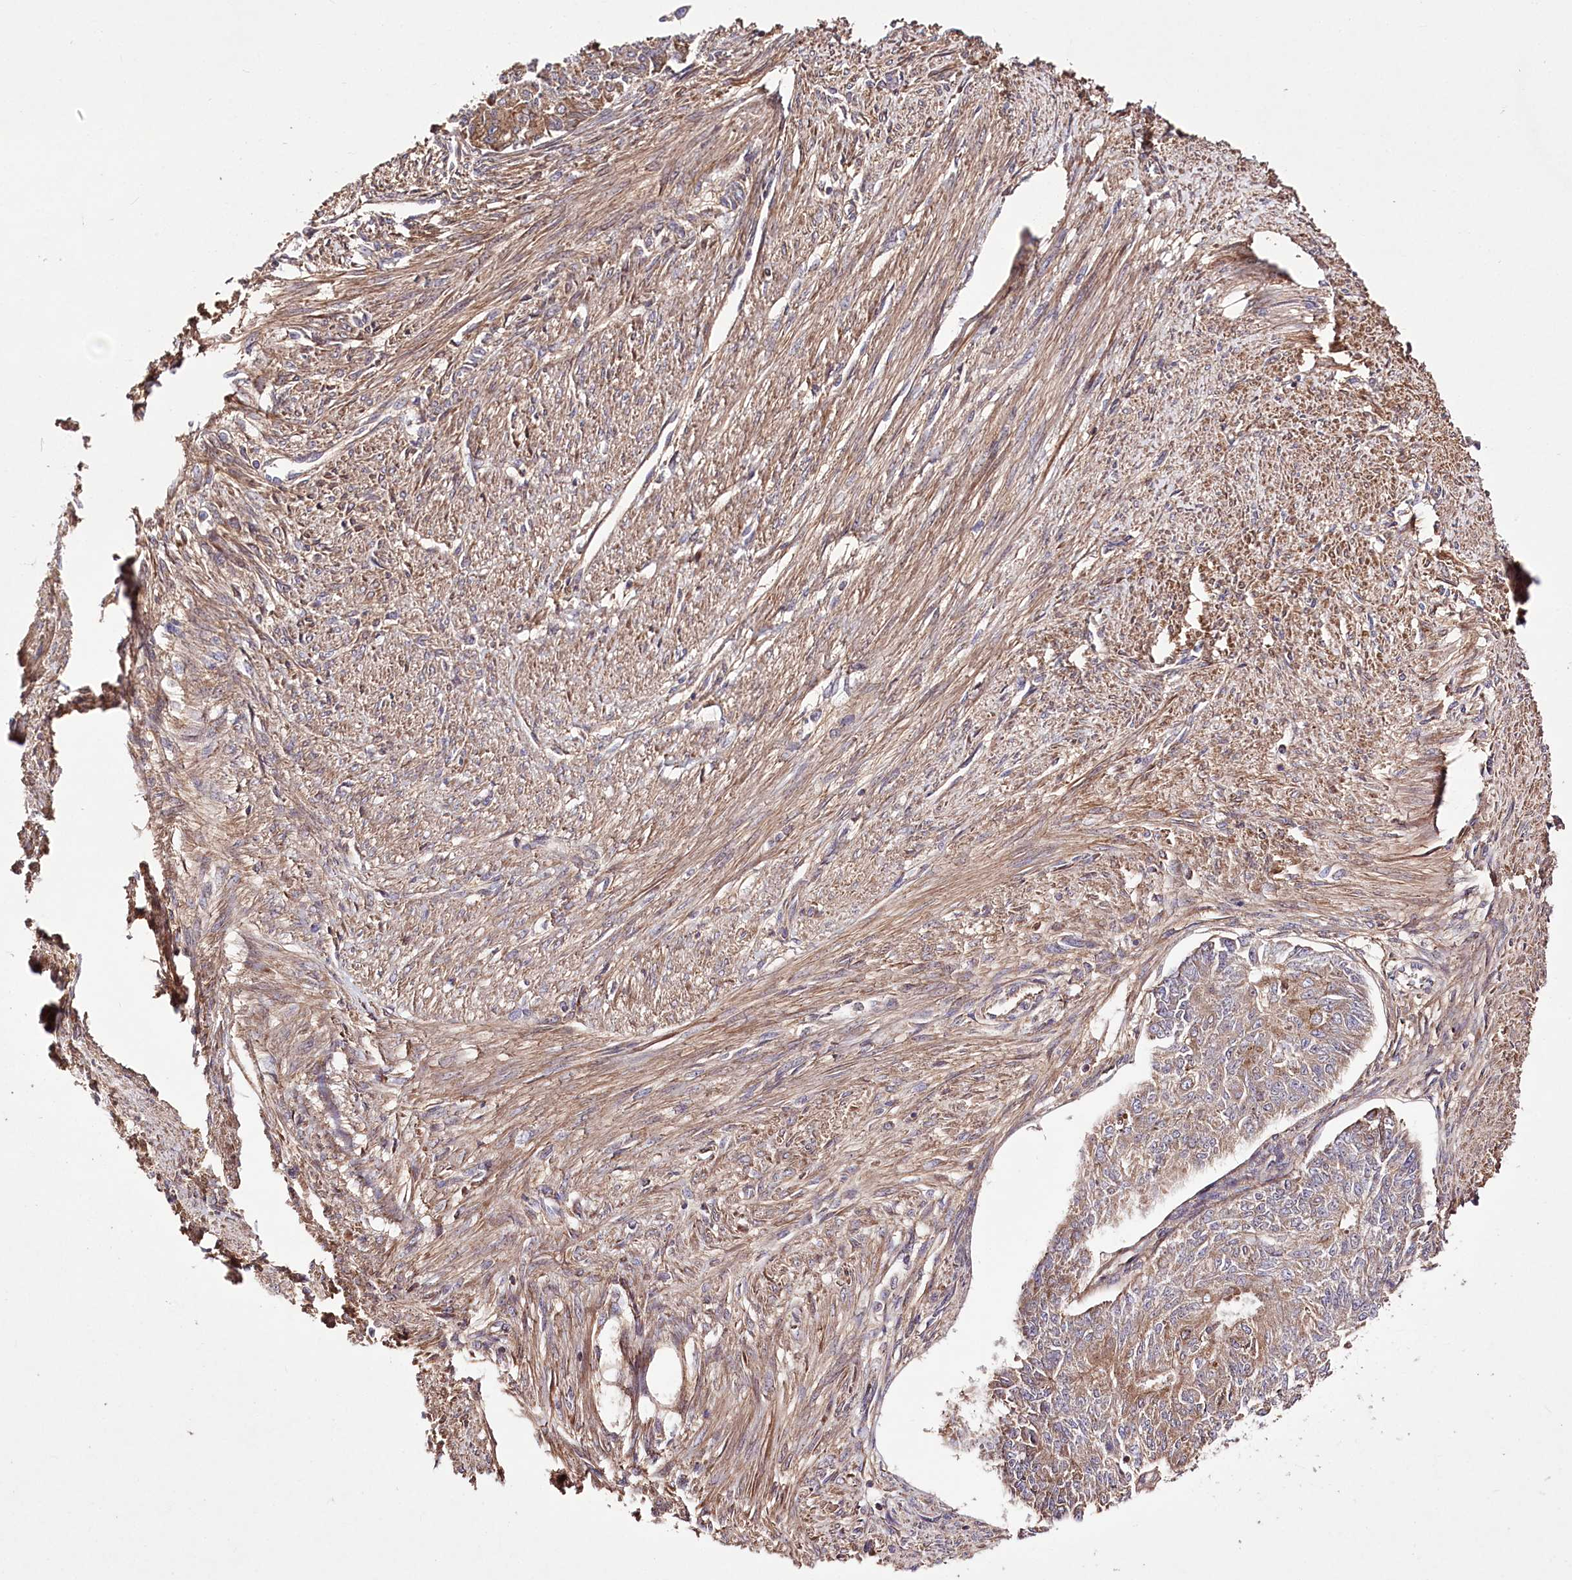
{"staining": {"intensity": "moderate", "quantity": "25%-75%", "location": "cytoplasmic/membranous"}, "tissue": "endometrial cancer", "cell_type": "Tumor cells", "image_type": "cancer", "snomed": [{"axis": "morphology", "description": "Adenocarcinoma, NOS"}, {"axis": "topography", "description": "Endometrium"}], "caption": "This micrograph reveals immunohistochemistry (IHC) staining of adenocarcinoma (endometrial), with medium moderate cytoplasmic/membranous positivity in about 25%-75% of tumor cells.", "gene": "WWC1", "patient": {"sex": "female", "age": 32}}